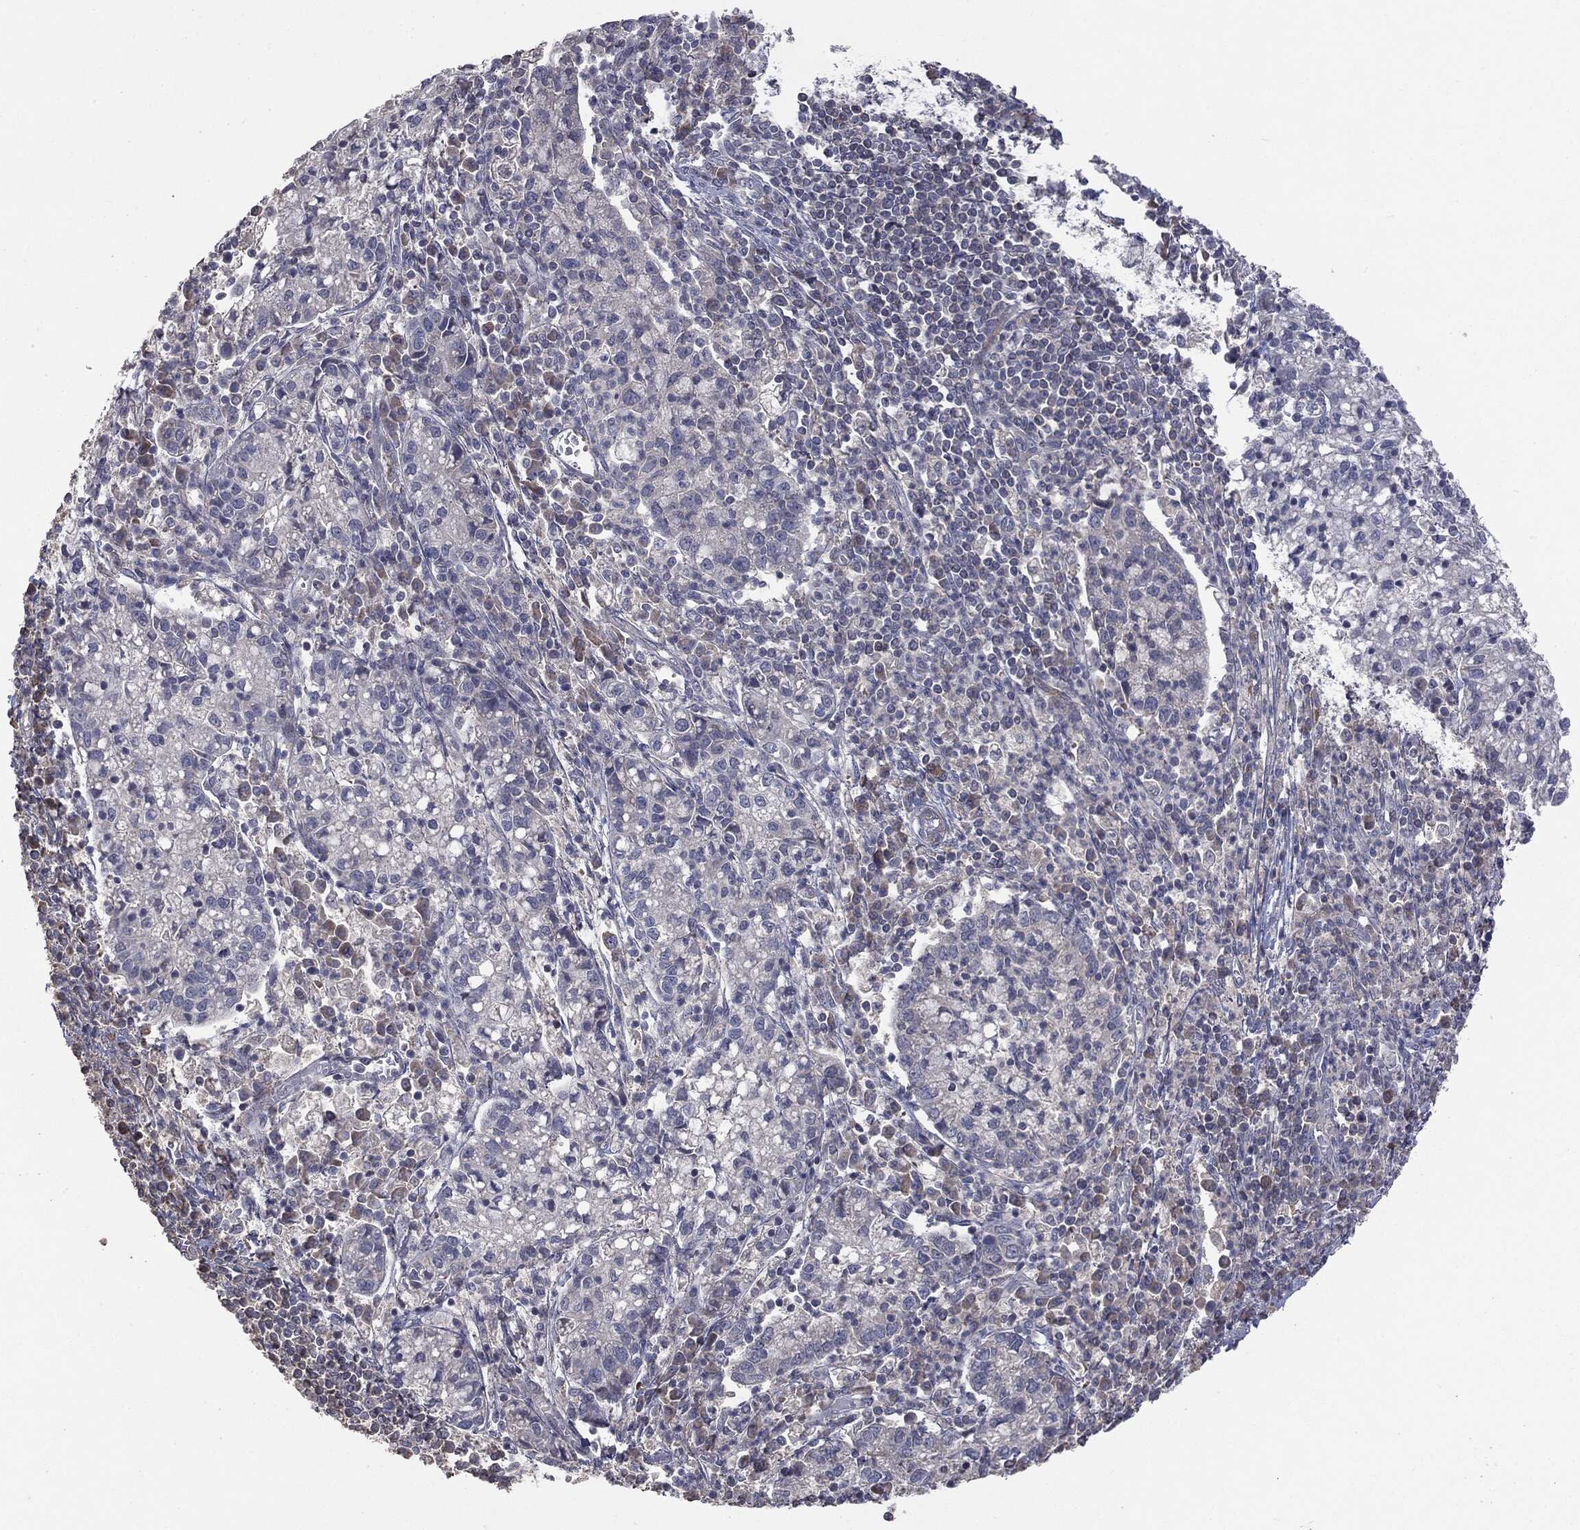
{"staining": {"intensity": "negative", "quantity": "none", "location": "none"}, "tissue": "cervical cancer", "cell_type": "Tumor cells", "image_type": "cancer", "snomed": [{"axis": "morphology", "description": "Normal tissue, NOS"}, {"axis": "morphology", "description": "Adenocarcinoma, NOS"}, {"axis": "topography", "description": "Cervix"}], "caption": "DAB immunohistochemical staining of human cervical cancer (adenocarcinoma) displays no significant expression in tumor cells. (DAB (3,3'-diaminobenzidine) immunohistochemistry (IHC), high magnification).", "gene": "MTOR", "patient": {"sex": "female", "age": 44}}